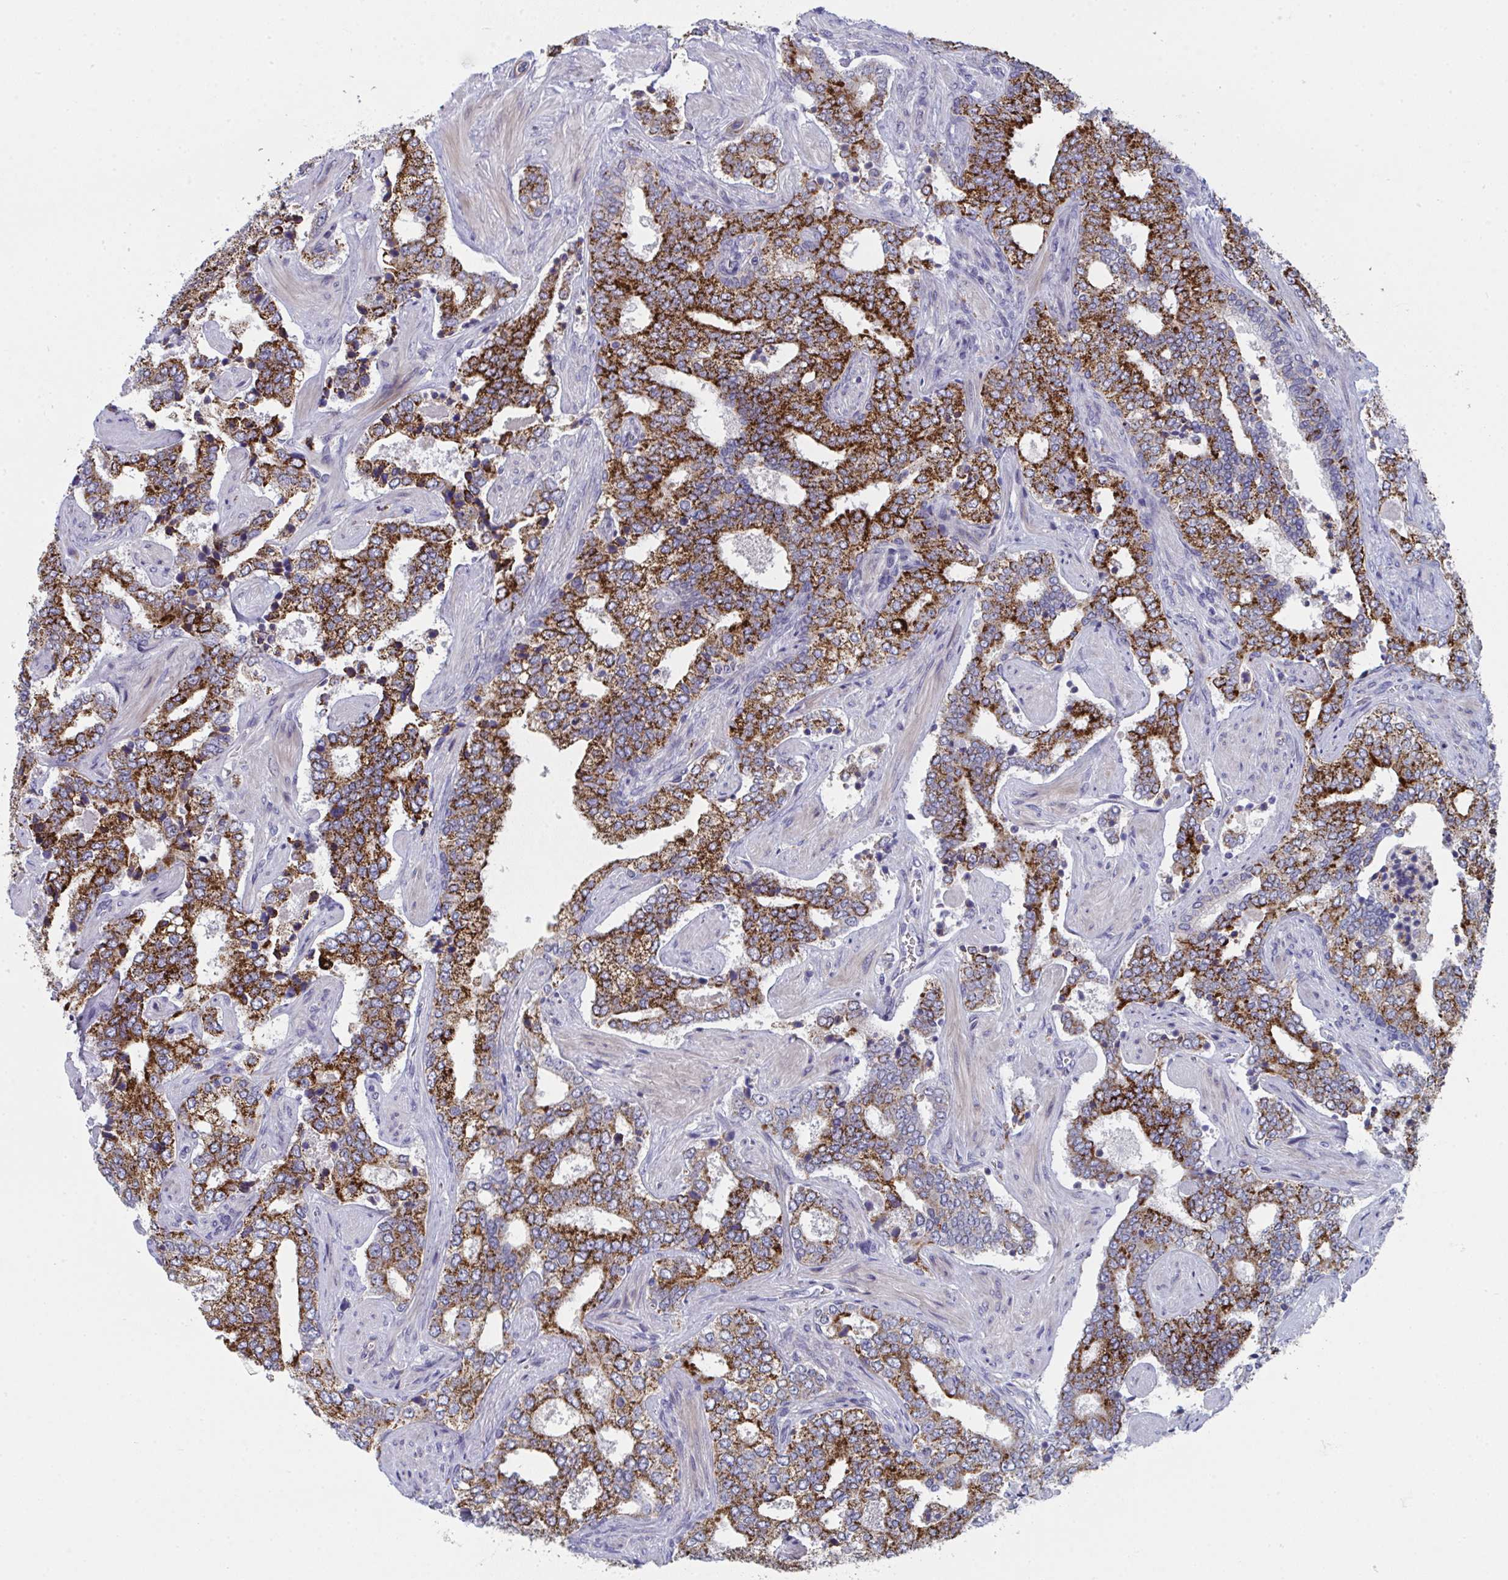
{"staining": {"intensity": "strong", "quantity": "25%-75%", "location": "cytoplasmic/membranous"}, "tissue": "prostate cancer", "cell_type": "Tumor cells", "image_type": "cancer", "snomed": [{"axis": "morphology", "description": "Adenocarcinoma, High grade"}, {"axis": "topography", "description": "Prostate"}], "caption": "This is a photomicrograph of immunohistochemistry (IHC) staining of prostate adenocarcinoma (high-grade), which shows strong positivity in the cytoplasmic/membranous of tumor cells.", "gene": "VWDE", "patient": {"sex": "male", "age": 60}}